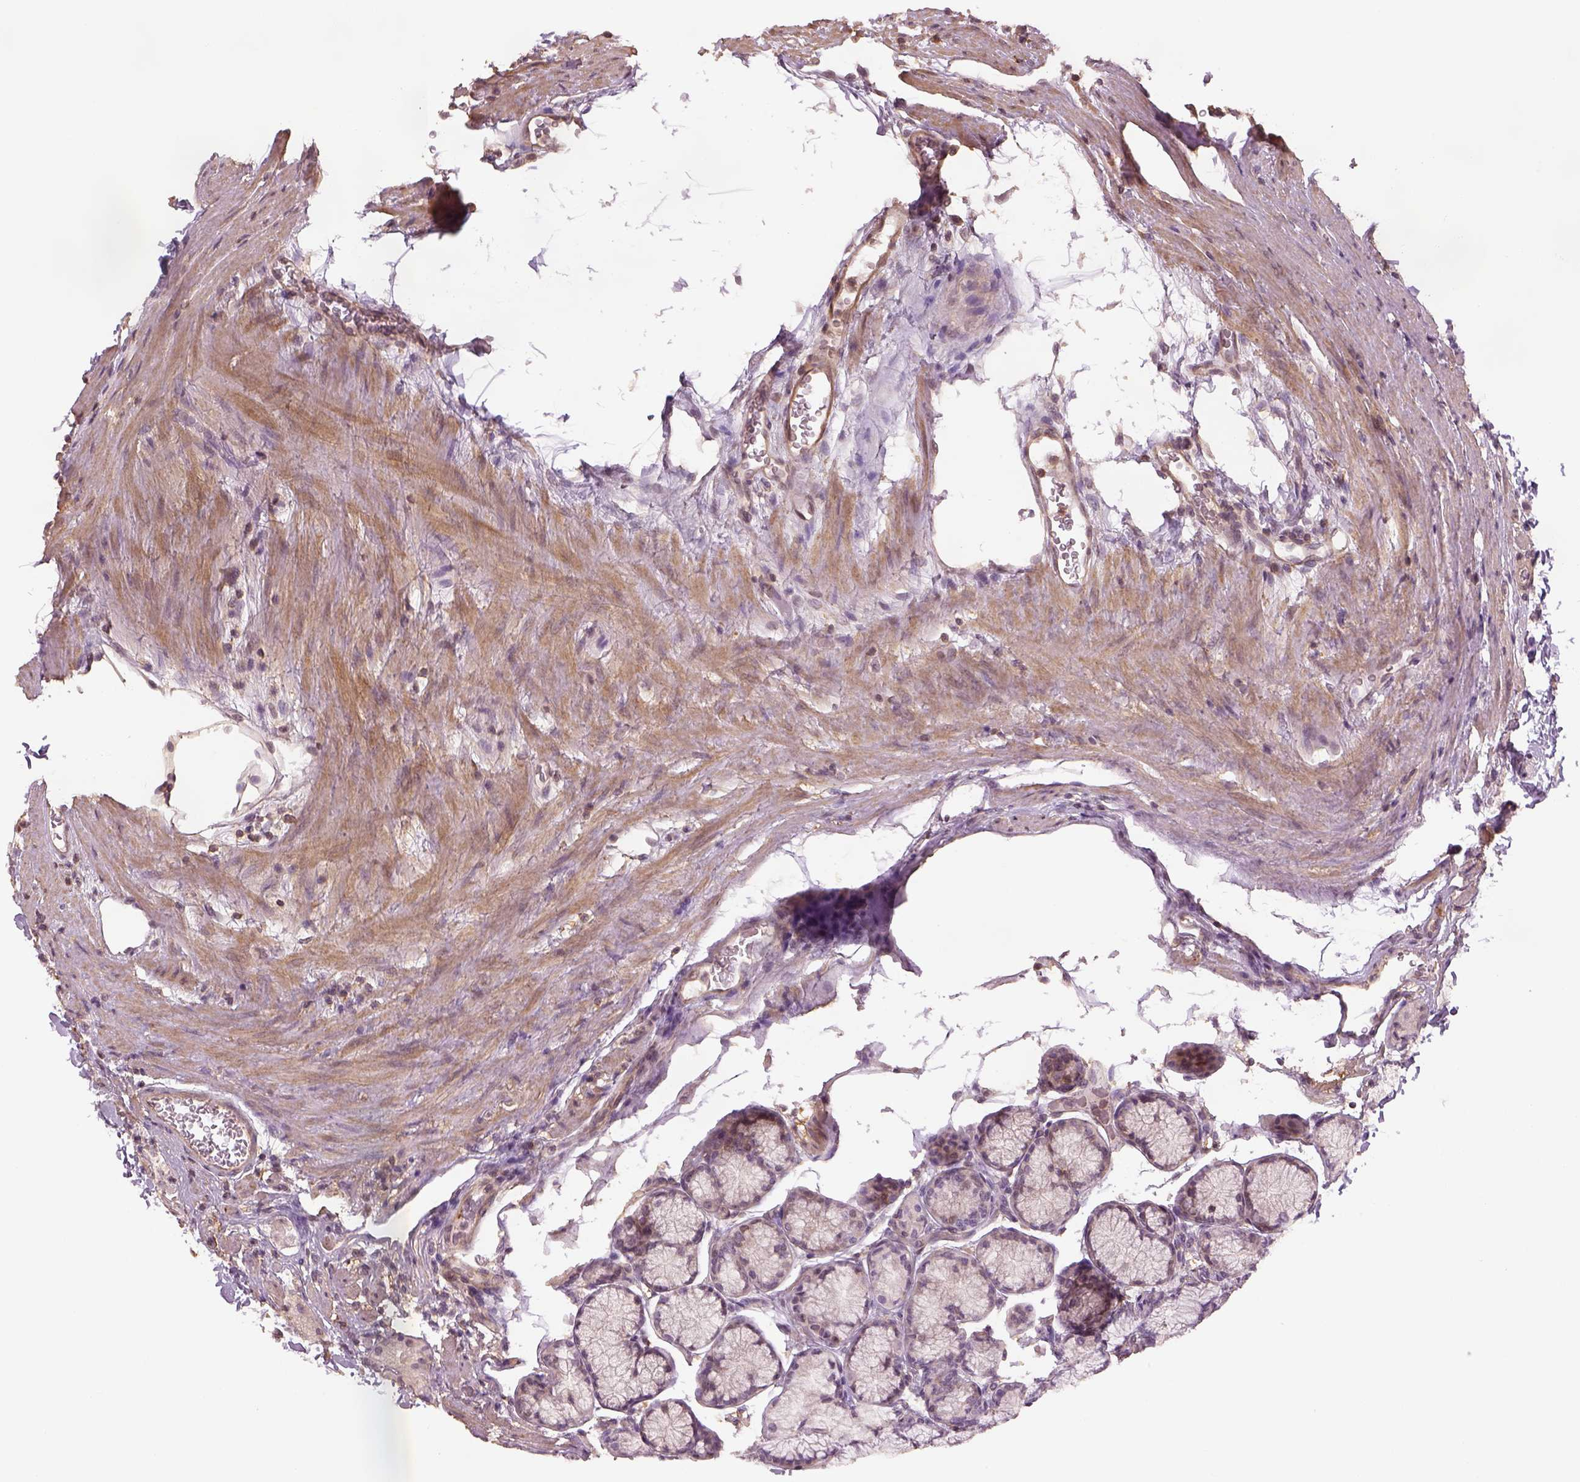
{"staining": {"intensity": "negative", "quantity": "none", "location": "none"}, "tissue": "stomach", "cell_type": "Glandular cells", "image_type": "normal", "snomed": [{"axis": "morphology", "description": "Normal tissue, NOS"}, {"axis": "morphology", "description": "Adenocarcinoma, NOS"}, {"axis": "morphology", "description": "Adenocarcinoma, High grade"}, {"axis": "topography", "description": "Stomach, upper"}, {"axis": "topography", "description": "Stomach"}], "caption": "IHC histopathology image of unremarkable stomach stained for a protein (brown), which reveals no positivity in glandular cells.", "gene": "LIN7A", "patient": {"sex": "female", "age": 65}}